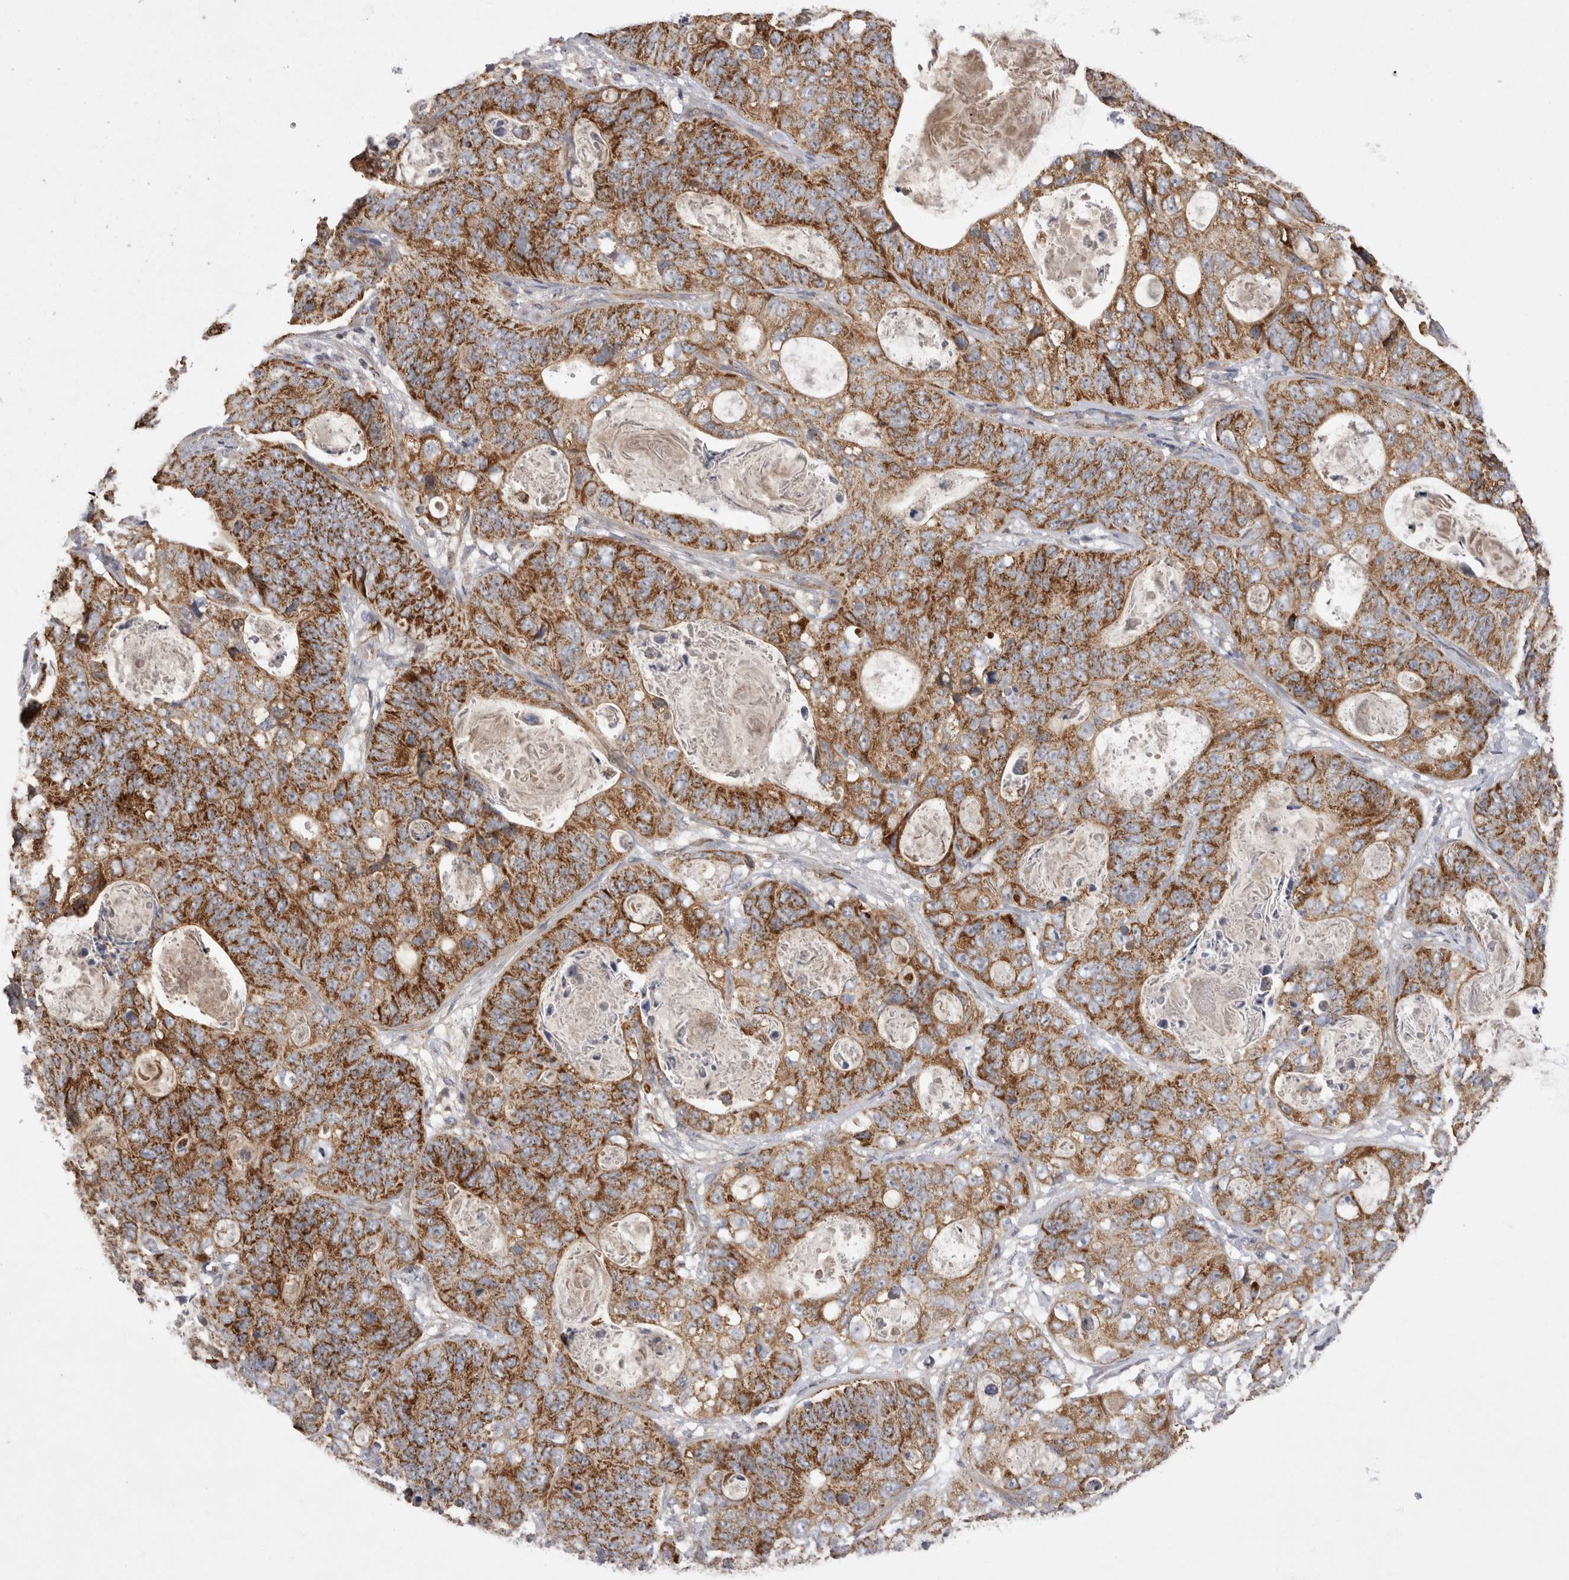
{"staining": {"intensity": "strong", "quantity": ">75%", "location": "cytoplasmic/membranous"}, "tissue": "stomach cancer", "cell_type": "Tumor cells", "image_type": "cancer", "snomed": [{"axis": "morphology", "description": "Normal tissue, NOS"}, {"axis": "morphology", "description": "Adenocarcinoma, NOS"}, {"axis": "topography", "description": "Stomach"}], "caption": "Immunohistochemical staining of human stomach cancer displays high levels of strong cytoplasmic/membranous protein positivity in about >75% of tumor cells. (IHC, brightfield microscopy, high magnification).", "gene": "DARS2", "patient": {"sex": "female", "age": 89}}